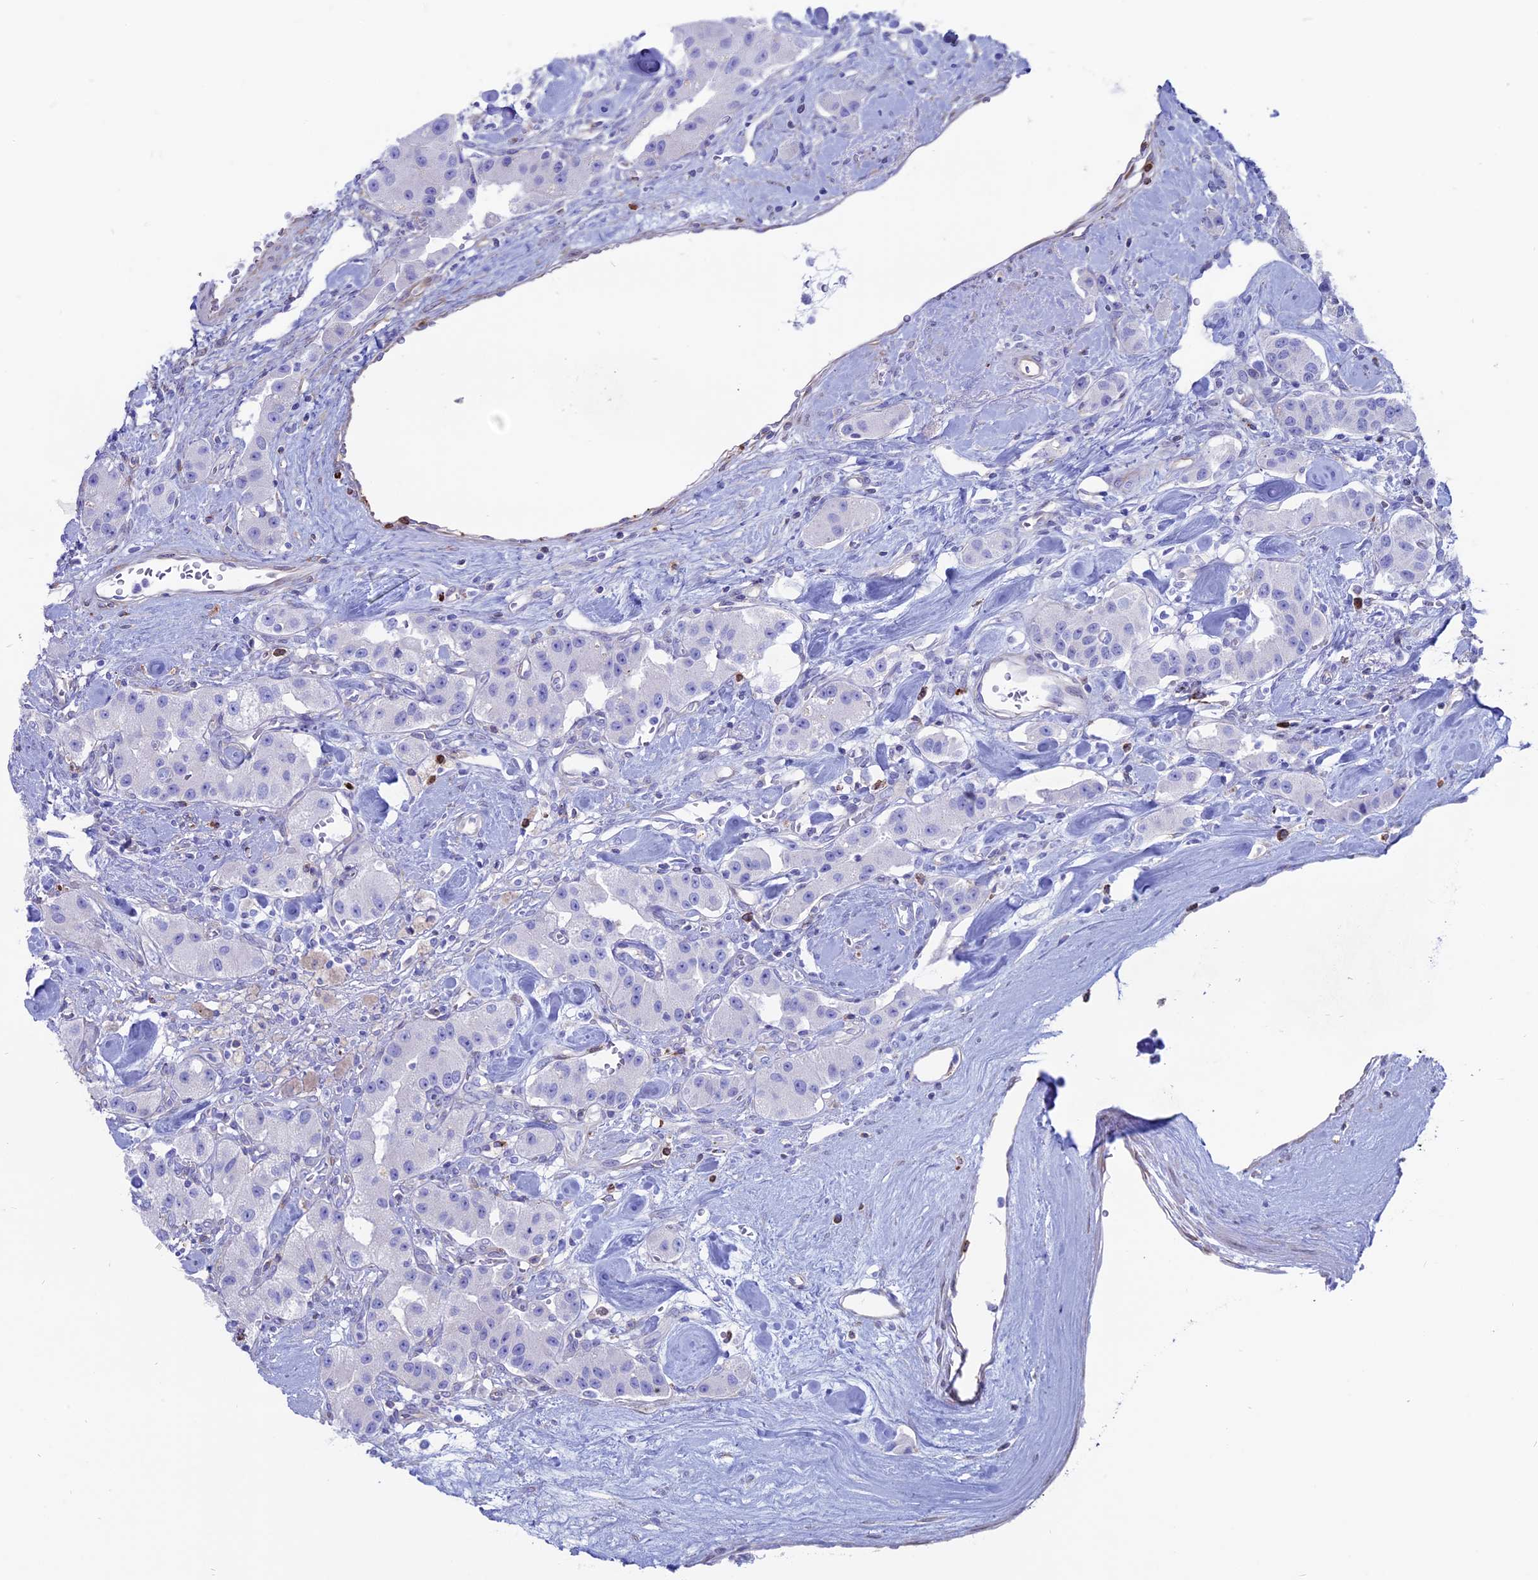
{"staining": {"intensity": "negative", "quantity": "none", "location": "none"}, "tissue": "carcinoid", "cell_type": "Tumor cells", "image_type": "cancer", "snomed": [{"axis": "morphology", "description": "Carcinoid, malignant, NOS"}, {"axis": "topography", "description": "Pancreas"}], "caption": "The histopathology image displays no significant positivity in tumor cells of carcinoid (malignant). The staining was performed using DAB (3,3'-diaminobenzidine) to visualize the protein expression in brown, while the nuclei were stained in blue with hematoxylin (Magnification: 20x).", "gene": "OR2AE1", "patient": {"sex": "male", "age": 41}}